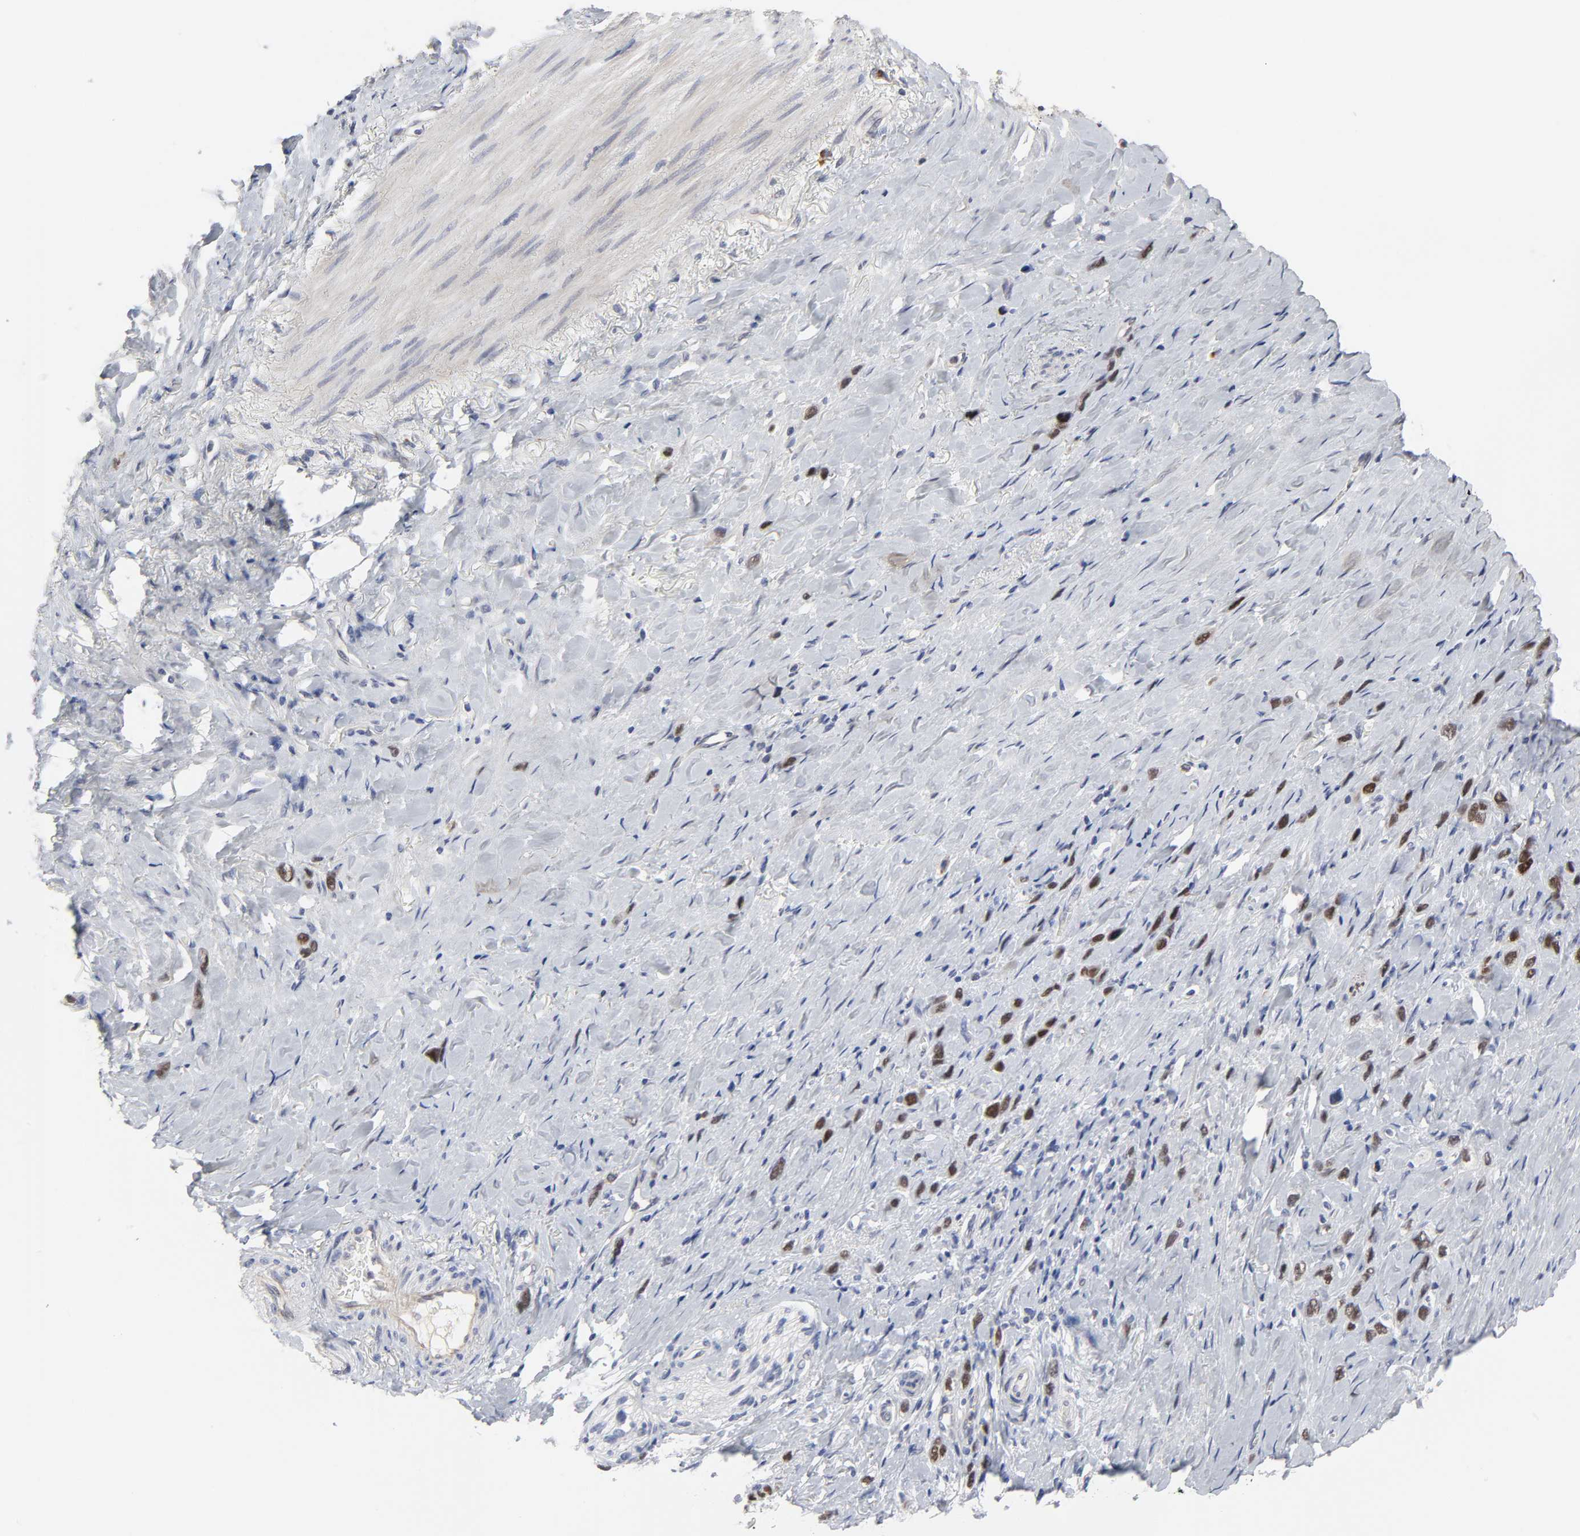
{"staining": {"intensity": "strong", "quantity": ">75%", "location": "nuclear"}, "tissue": "stomach cancer", "cell_type": "Tumor cells", "image_type": "cancer", "snomed": [{"axis": "morphology", "description": "Normal tissue, NOS"}, {"axis": "morphology", "description": "Adenocarcinoma, NOS"}, {"axis": "morphology", "description": "Adenocarcinoma, High grade"}, {"axis": "topography", "description": "Stomach, upper"}, {"axis": "topography", "description": "Stomach"}], "caption": "About >75% of tumor cells in human stomach cancer (high-grade adenocarcinoma) reveal strong nuclear protein positivity as visualized by brown immunohistochemical staining.", "gene": "HNF4A", "patient": {"sex": "female", "age": 65}}